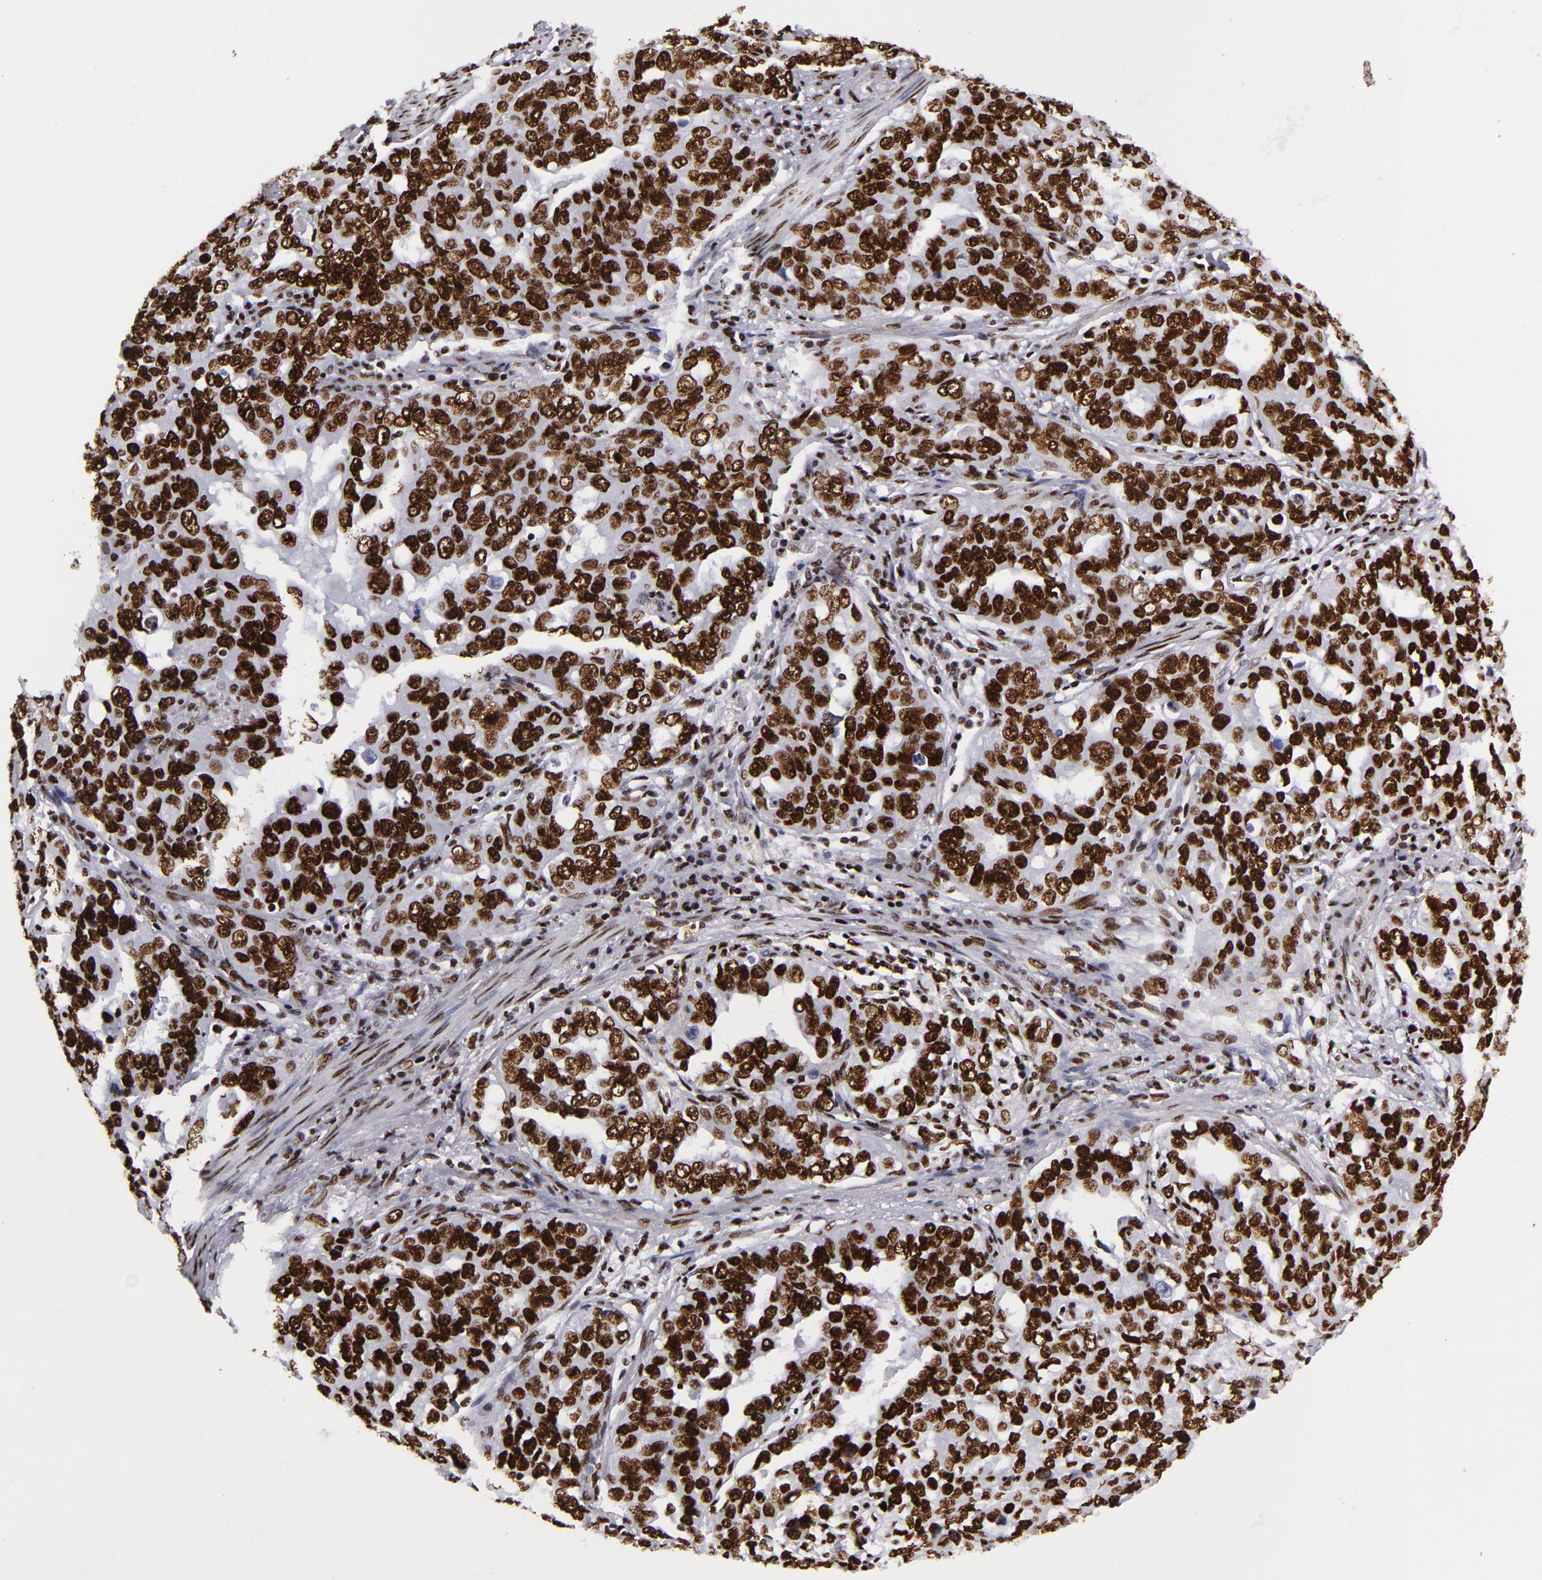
{"staining": {"intensity": "strong", "quantity": ">75%", "location": "nuclear"}, "tissue": "stomach cancer", "cell_type": "Tumor cells", "image_type": "cancer", "snomed": [{"axis": "morphology", "description": "Adenocarcinoma, NOS"}, {"axis": "topography", "description": "Stomach, upper"}], "caption": "Brown immunohistochemical staining in stomach adenocarcinoma shows strong nuclear positivity in approximately >75% of tumor cells.", "gene": "SAFB", "patient": {"sex": "male", "age": 76}}